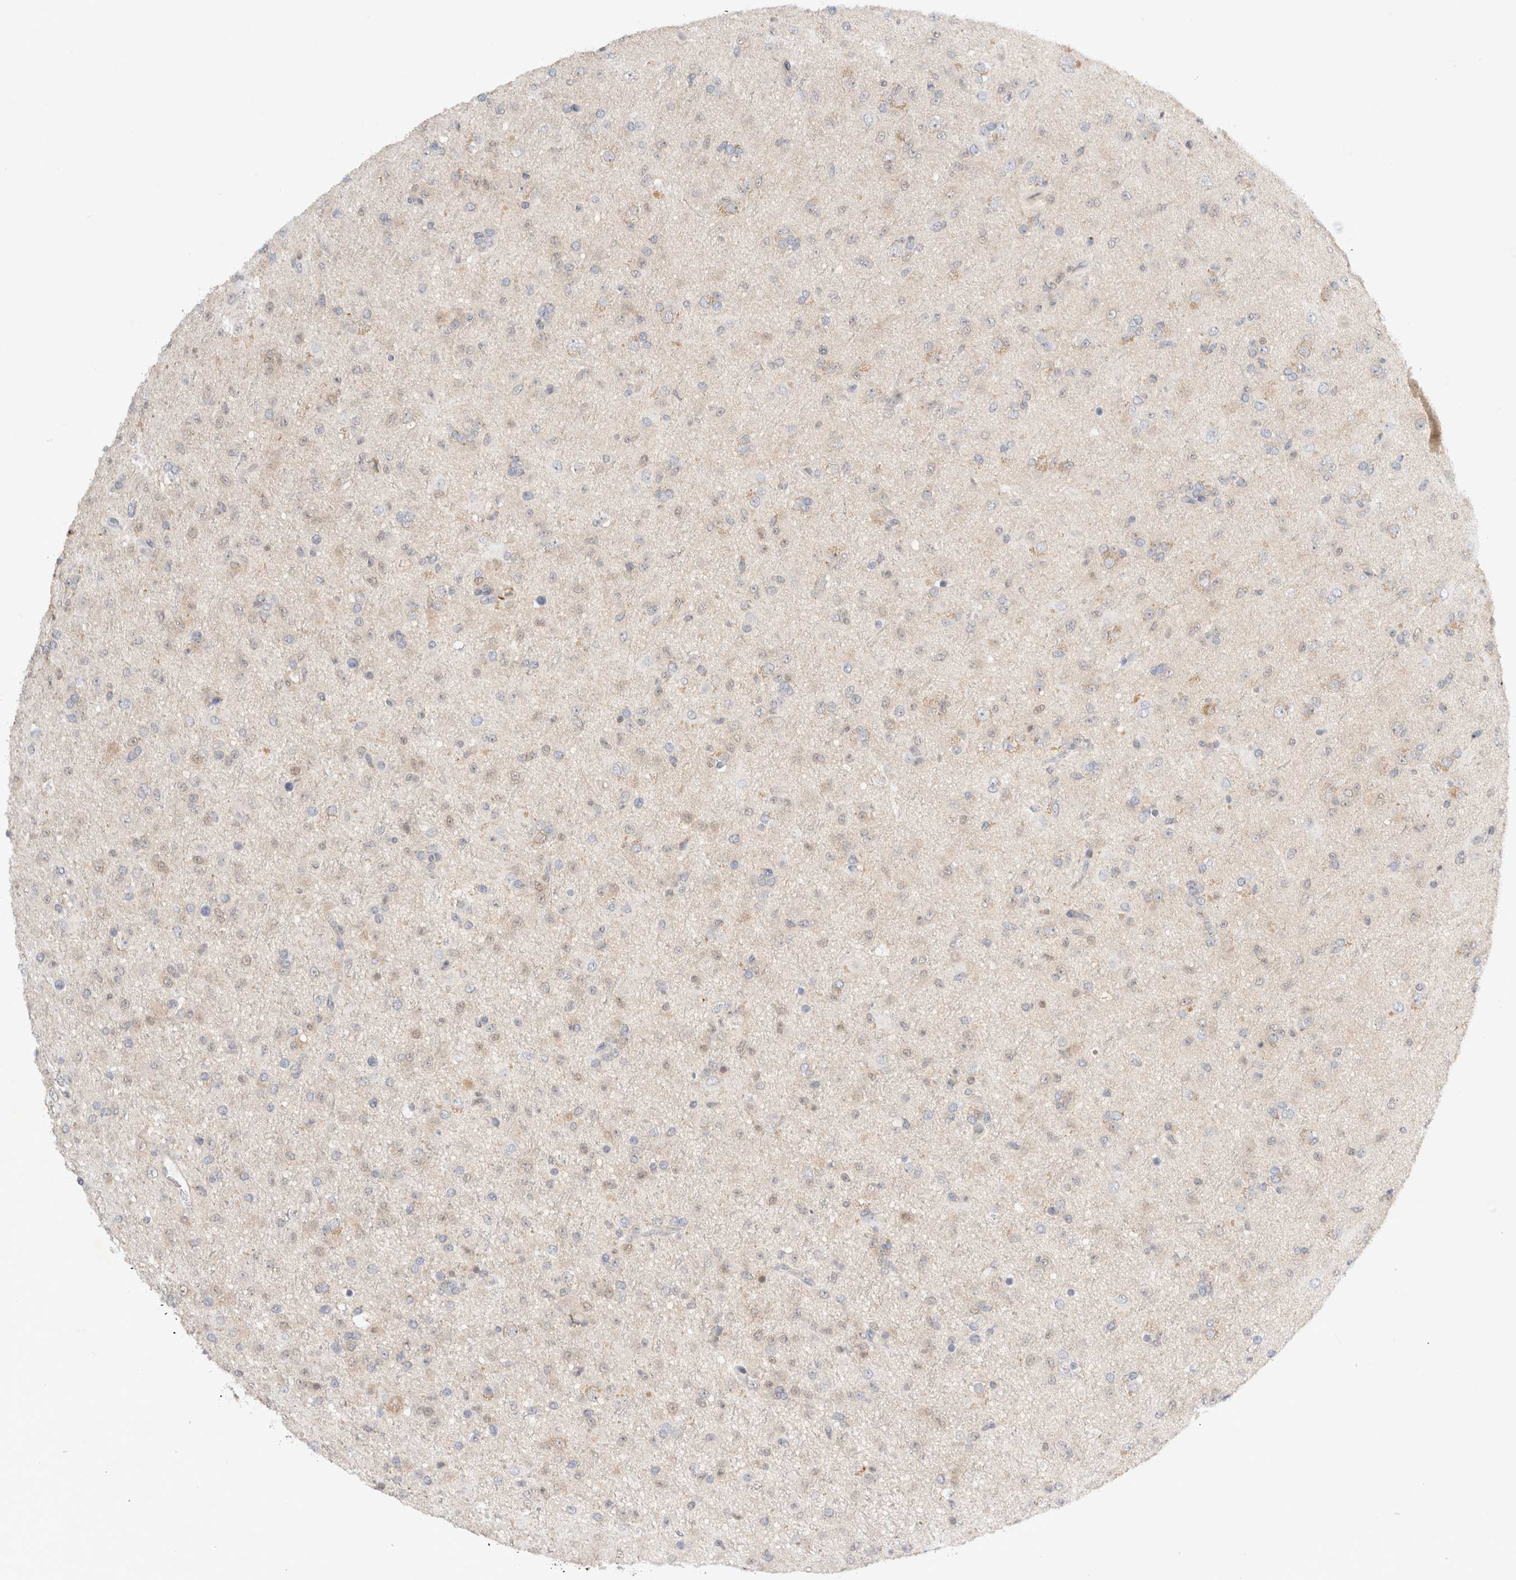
{"staining": {"intensity": "weak", "quantity": "<25%", "location": "cytoplasmic/membranous"}, "tissue": "glioma", "cell_type": "Tumor cells", "image_type": "cancer", "snomed": [{"axis": "morphology", "description": "Glioma, malignant, Low grade"}, {"axis": "topography", "description": "Brain"}], "caption": "DAB (3,3'-diaminobenzidine) immunohistochemical staining of human glioma shows no significant expression in tumor cells.", "gene": "NEDD4L", "patient": {"sex": "male", "age": 65}}